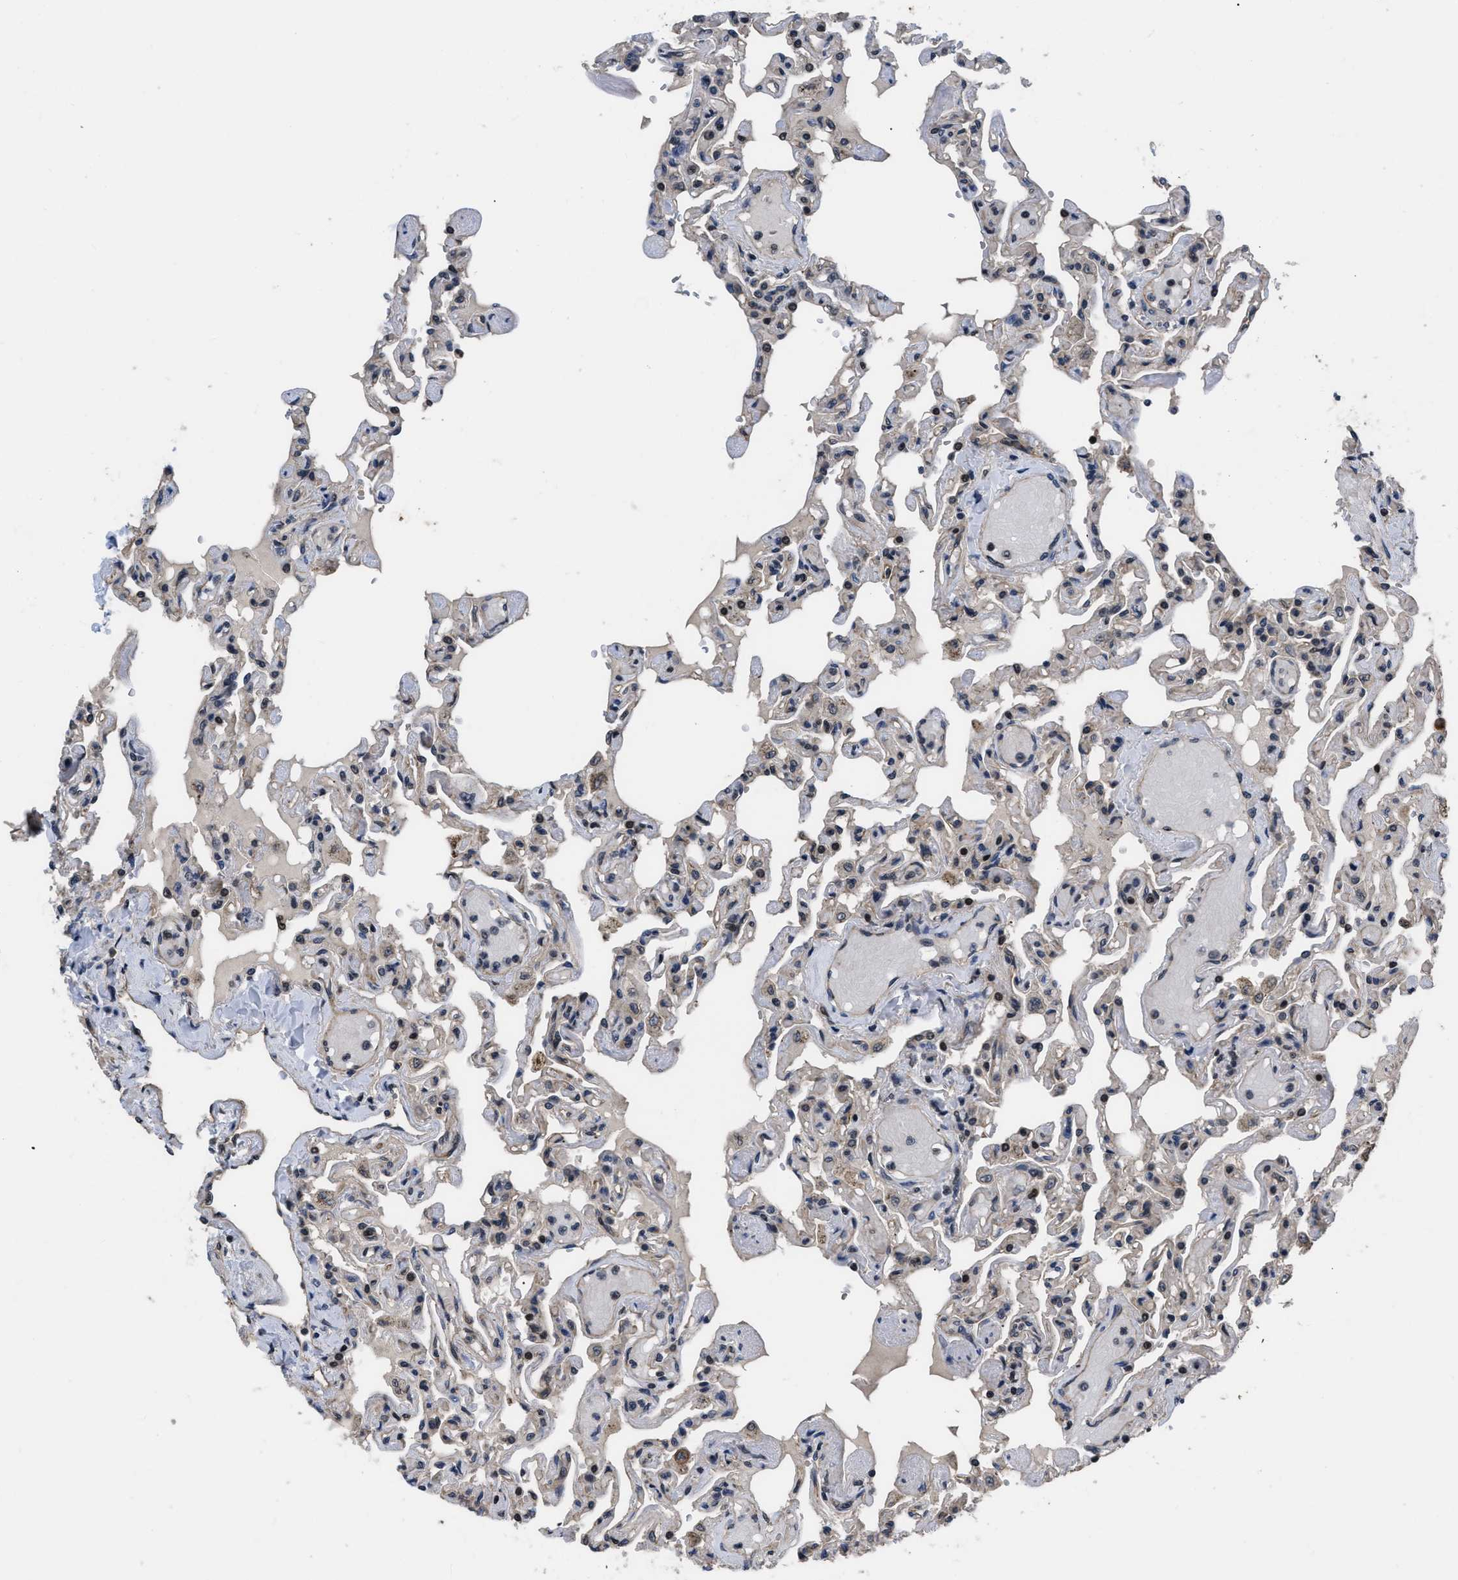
{"staining": {"intensity": "strong", "quantity": "<25%", "location": "cytoplasmic/membranous,nuclear"}, "tissue": "lung", "cell_type": "Alveolar cells", "image_type": "normal", "snomed": [{"axis": "morphology", "description": "Normal tissue, NOS"}, {"axis": "topography", "description": "Lung"}], "caption": "This histopathology image displays normal lung stained with IHC to label a protein in brown. The cytoplasmic/membranous,nuclear of alveolar cells show strong positivity for the protein. Nuclei are counter-stained blue.", "gene": "DNAJC14", "patient": {"sex": "male", "age": 21}}